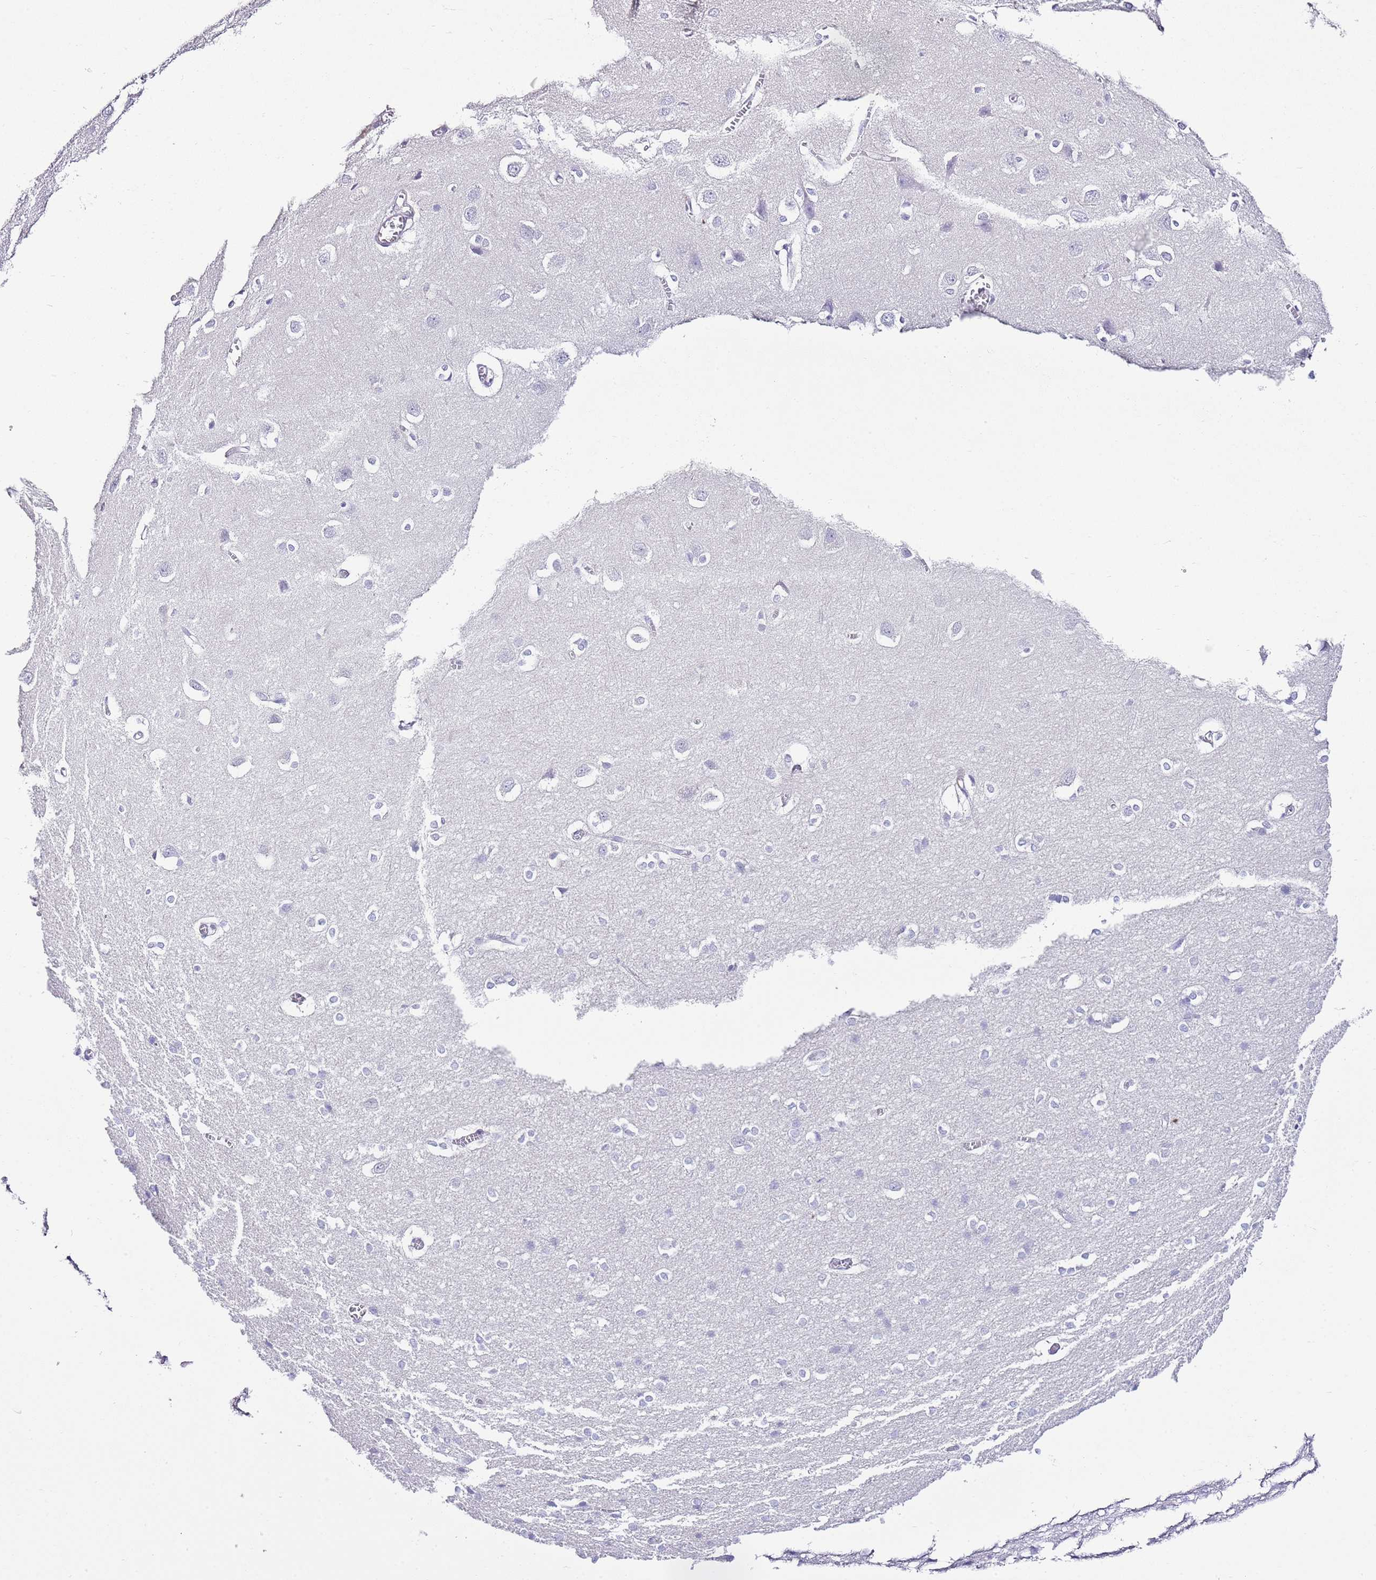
{"staining": {"intensity": "negative", "quantity": "none", "location": "none"}, "tissue": "cerebral cortex", "cell_type": "Endothelial cells", "image_type": "normal", "snomed": [{"axis": "morphology", "description": "Normal tissue, NOS"}, {"axis": "topography", "description": "Cerebral cortex"}], "caption": "Immunohistochemistry (IHC) of benign human cerebral cortex demonstrates no expression in endothelial cells.", "gene": "ALDH3A1", "patient": {"sex": "male", "age": 37}}